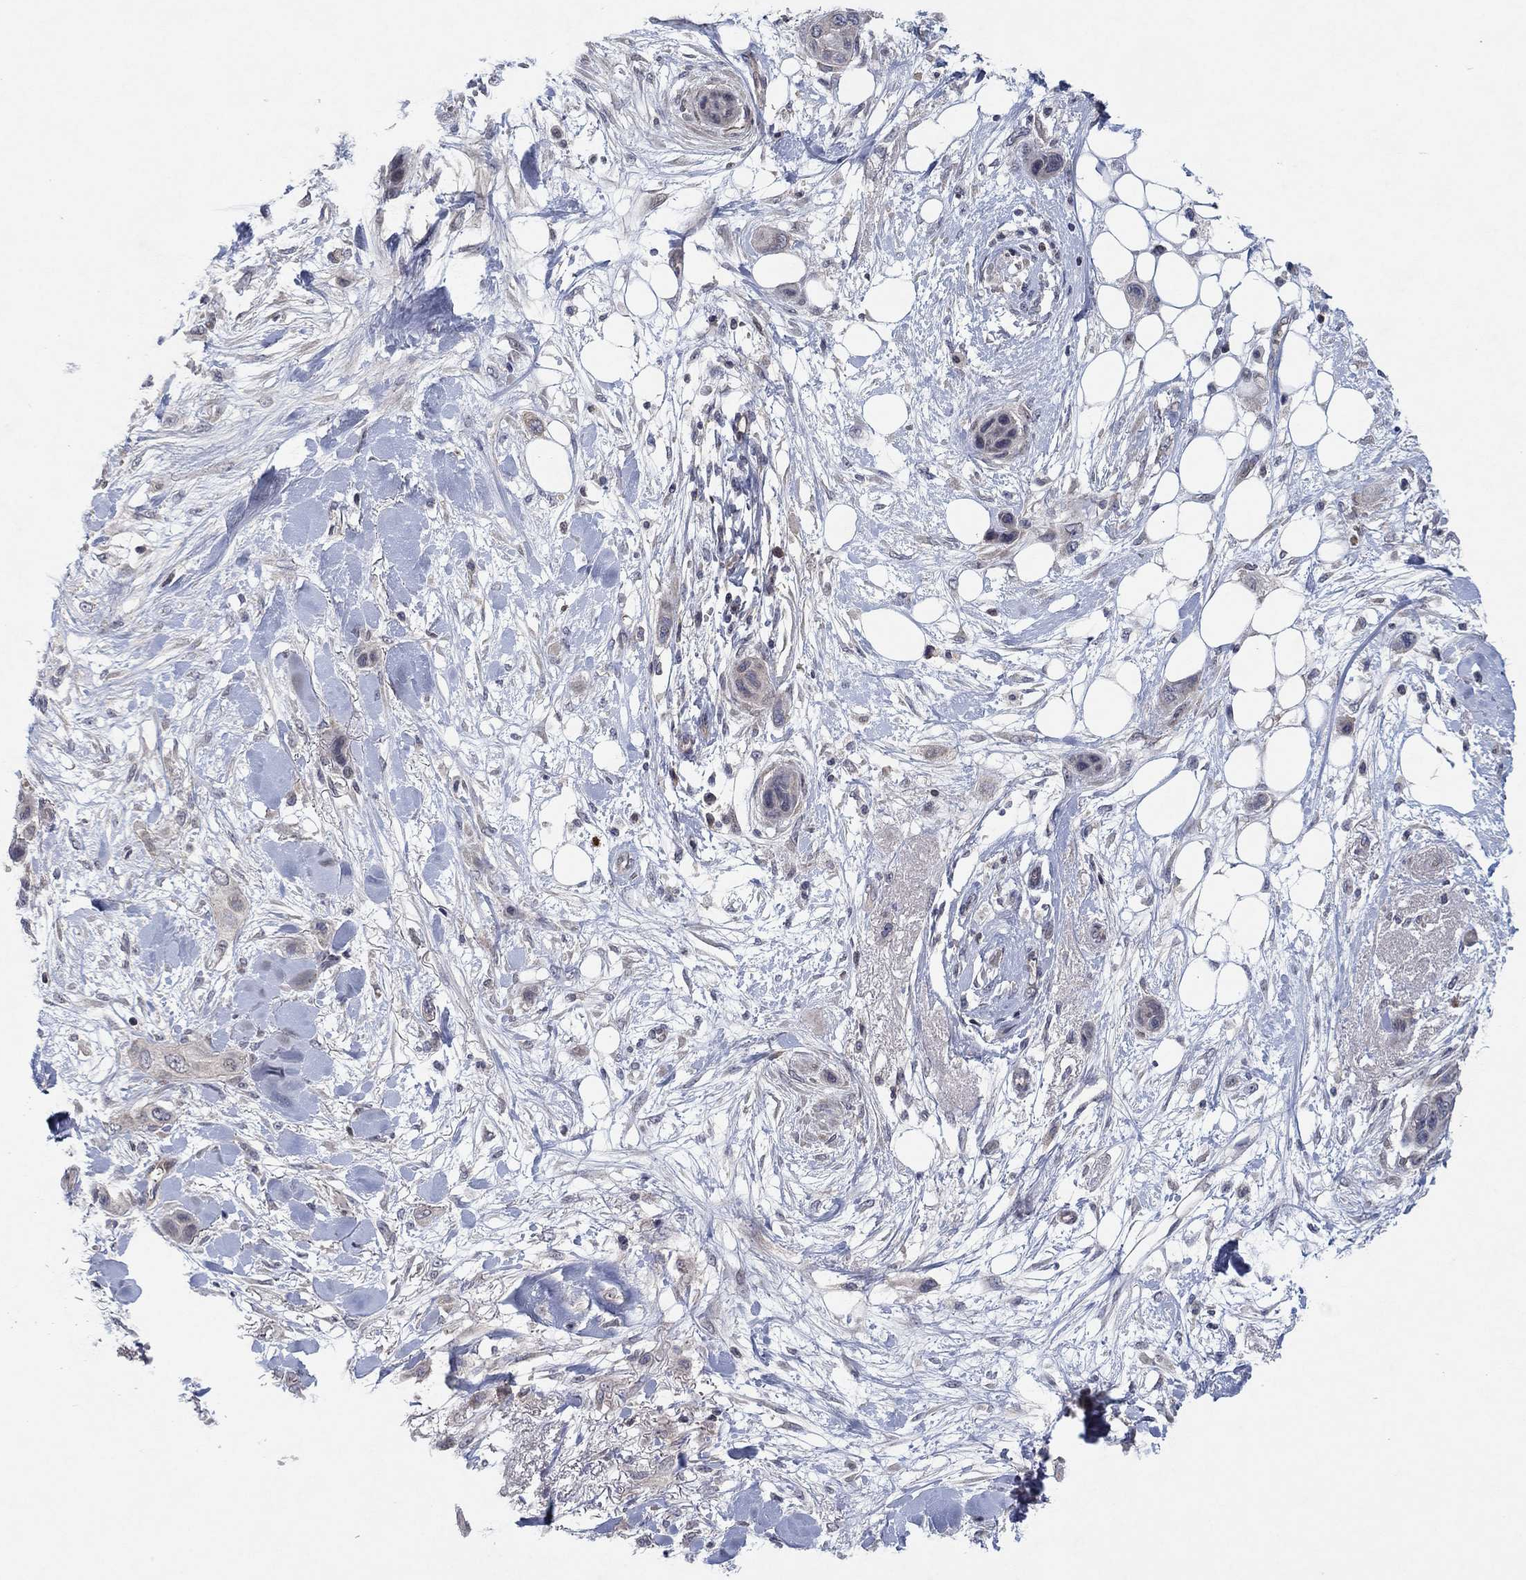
{"staining": {"intensity": "negative", "quantity": "none", "location": "none"}, "tissue": "skin cancer", "cell_type": "Tumor cells", "image_type": "cancer", "snomed": [{"axis": "morphology", "description": "Squamous cell carcinoma, NOS"}, {"axis": "topography", "description": "Skin"}], "caption": "Micrograph shows no protein staining in tumor cells of skin squamous cell carcinoma tissue. (DAB (3,3'-diaminobenzidine) immunohistochemistry, high magnification).", "gene": "IL4", "patient": {"sex": "male", "age": 79}}